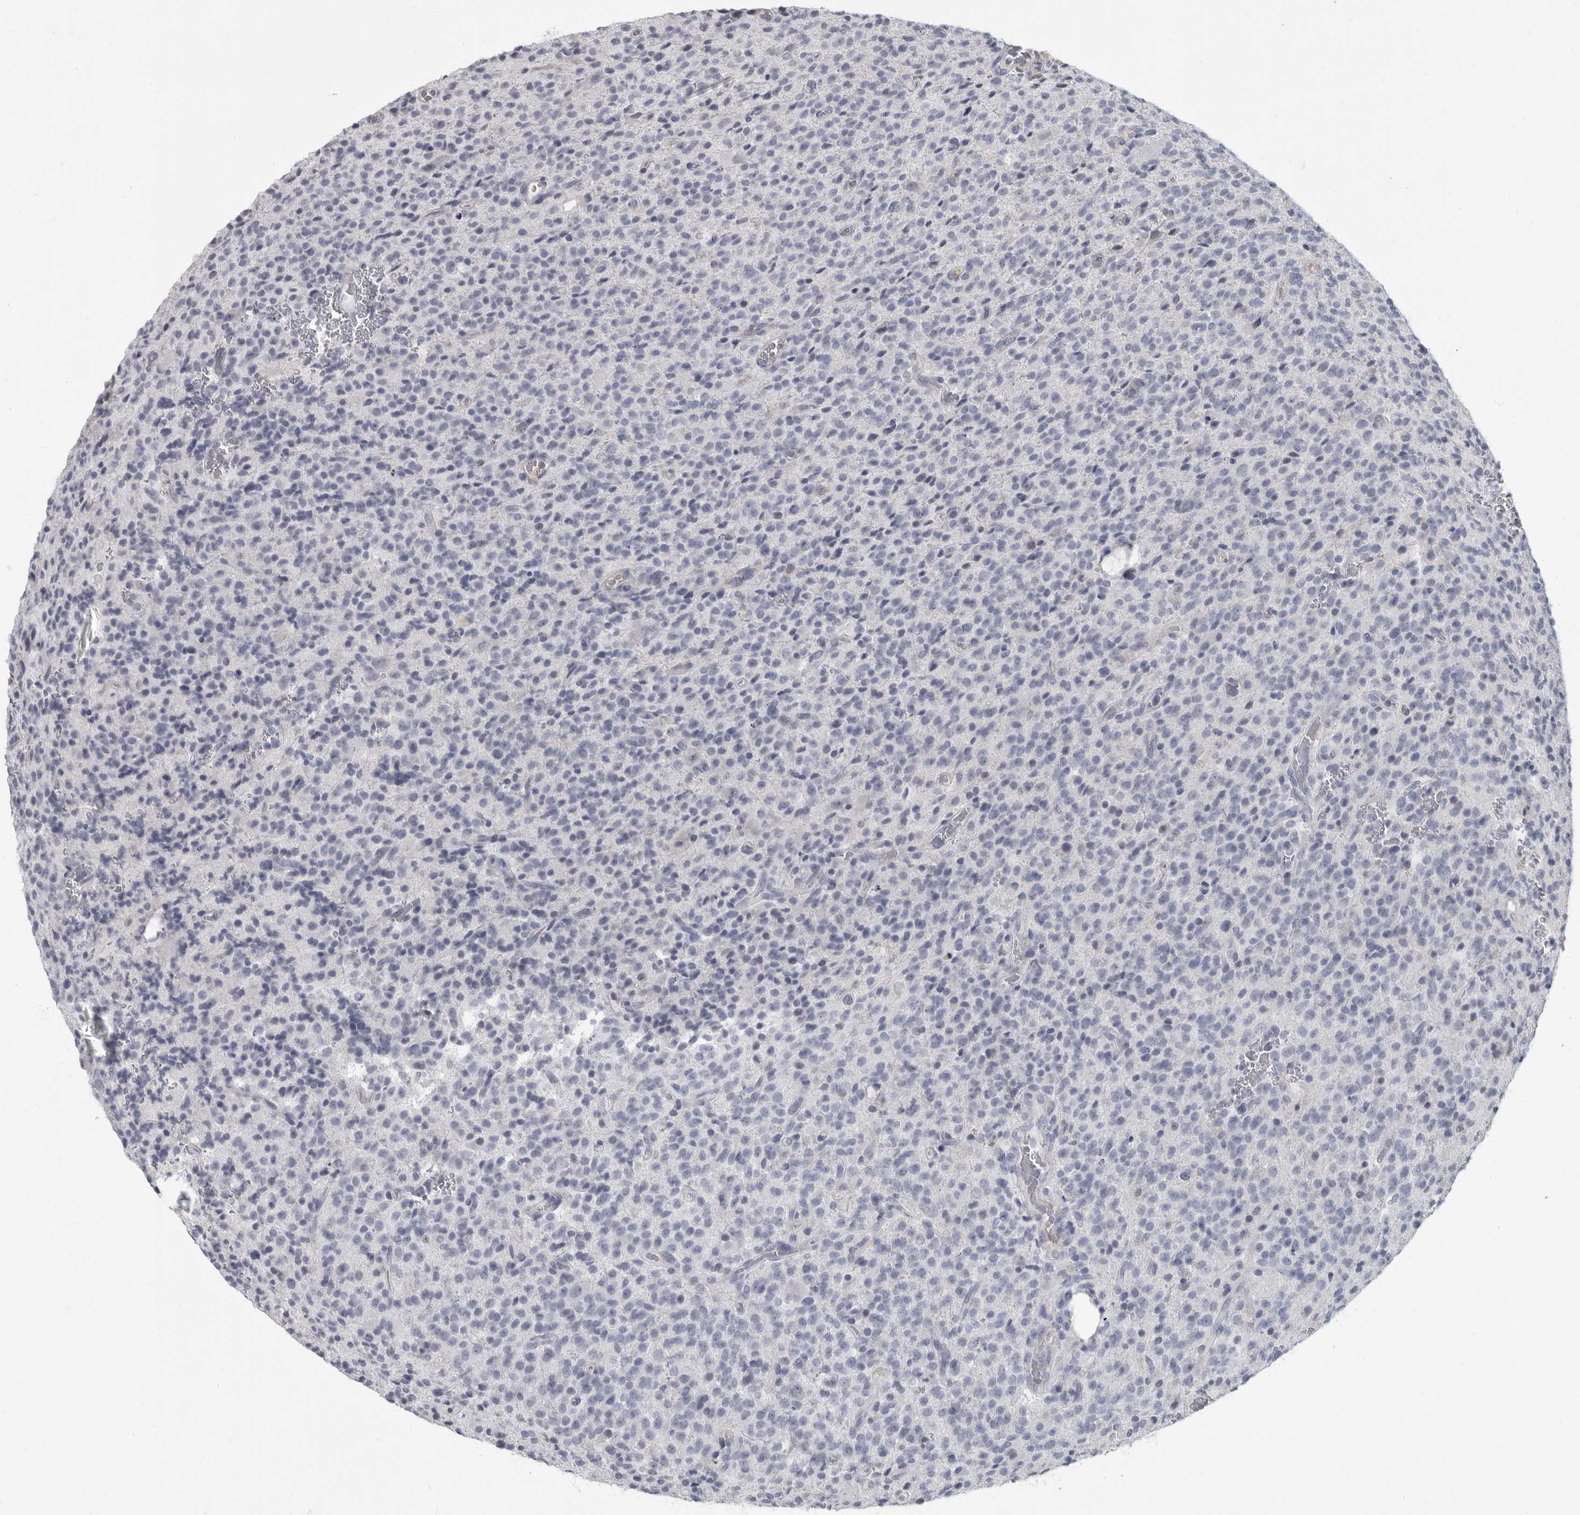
{"staining": {"intensity": "negative", "quantity": "none", "location": "none"}, "tissue": "glioma", "cell_type": "Tumor cells", "image_type": "cancer", "snomed": [{"axis": "morphology", "description": "Glioma, malignant, High grade"}, {"axis": "topography", "description": "Brain"}], "caption": "An image of malignant glioma (high-grade) stained for a protein exhibits no brown staining in tumor cells.", "gene": "SLC25A39", "patient": {"sex": "male", "age": 34}}